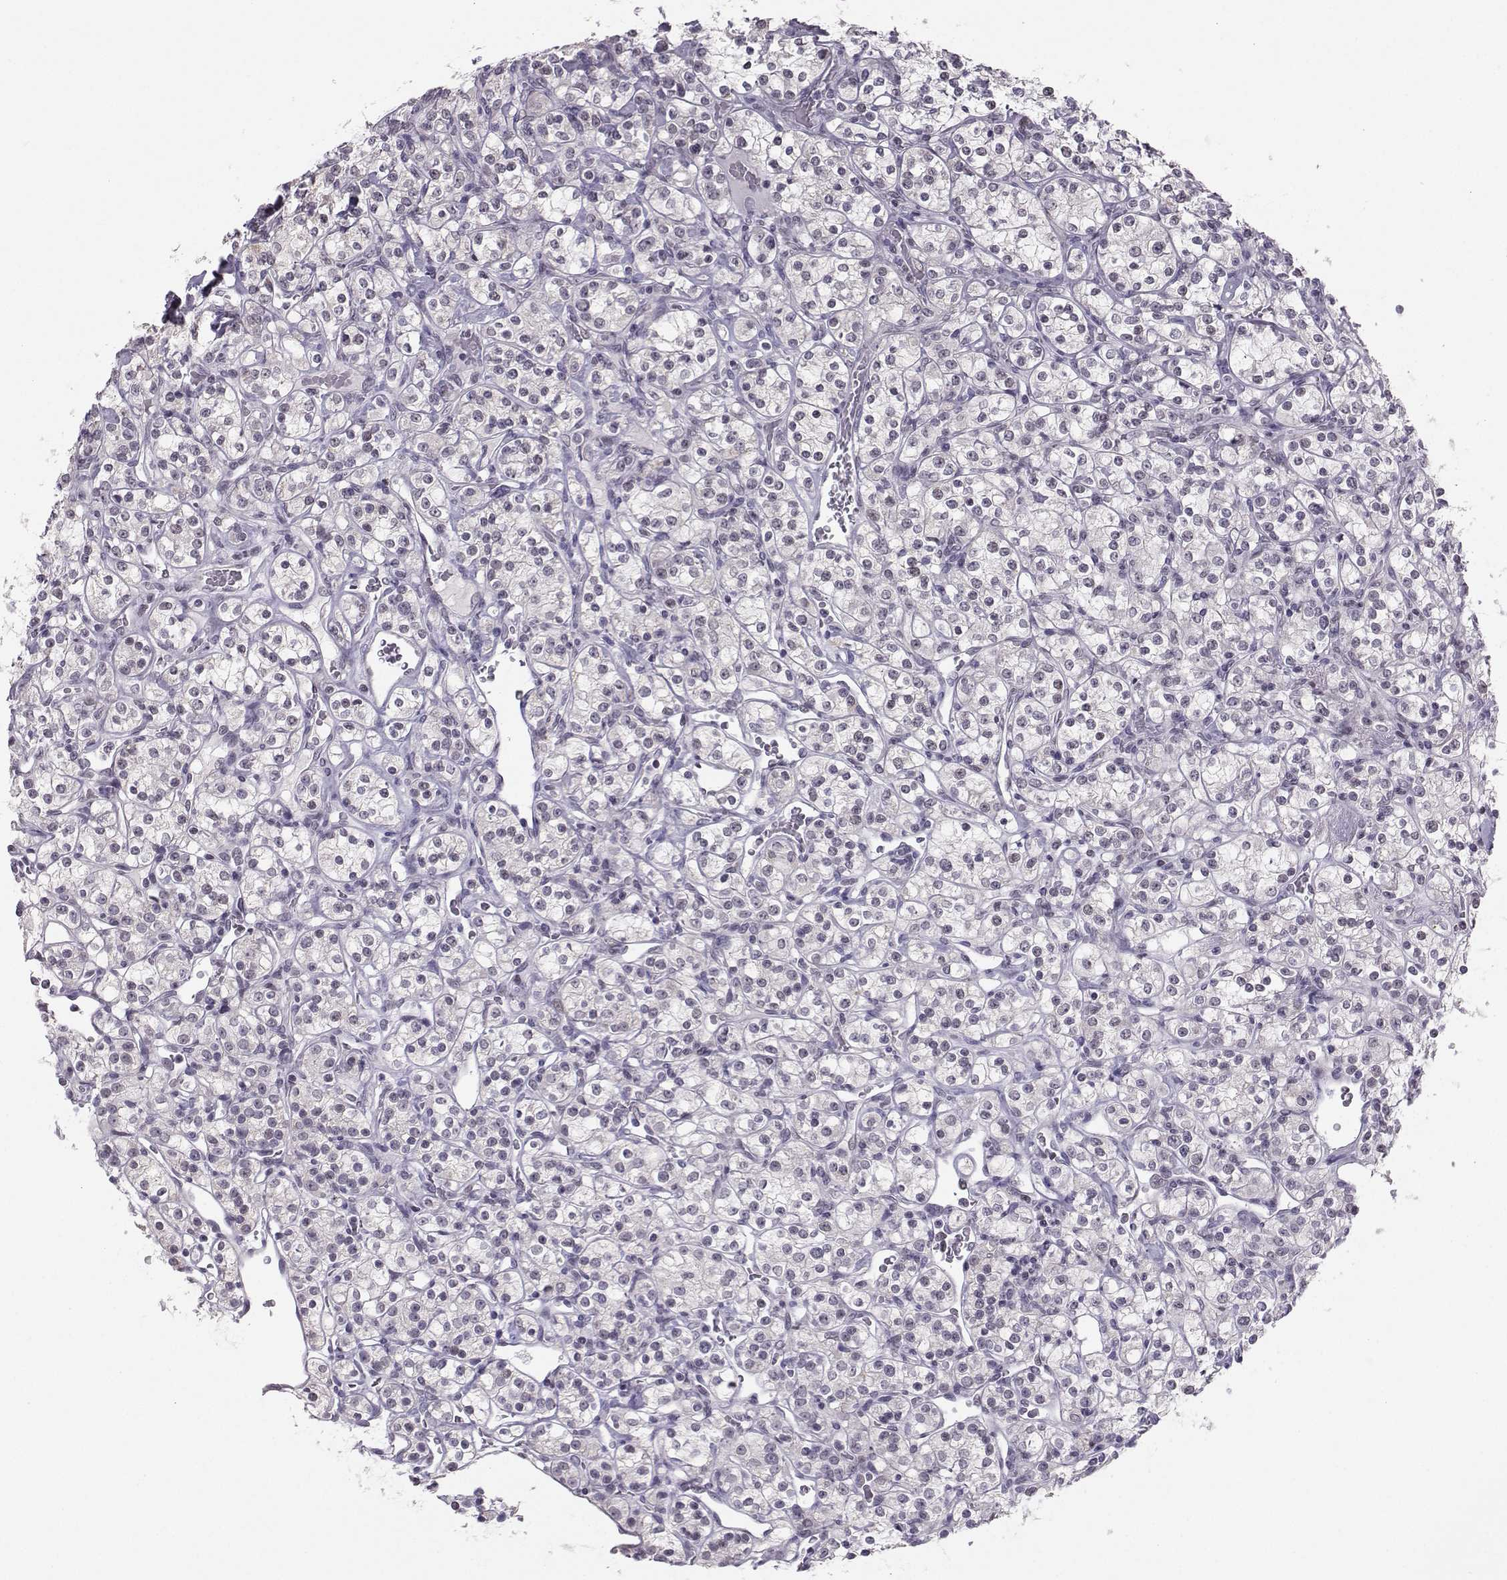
{"staining": {"intensity": "negative", "quantity": "none", "location": "none"}, "tissue": "renal cancer", "cell_type": "Tumor cells", "image_type": "cancer", "snomed": [{"axis": "morphology", "description": "Adenocarcinoma, NOS"}, {"axis": "topography", "description": "Kidney"}], "caption": "Immunohistochemical staining of human renal adenocarcinoma exhibits no significant staining in tumor cells.", "gene": "DNAAF1", "patient": {"sex": "male", "age": 77}}